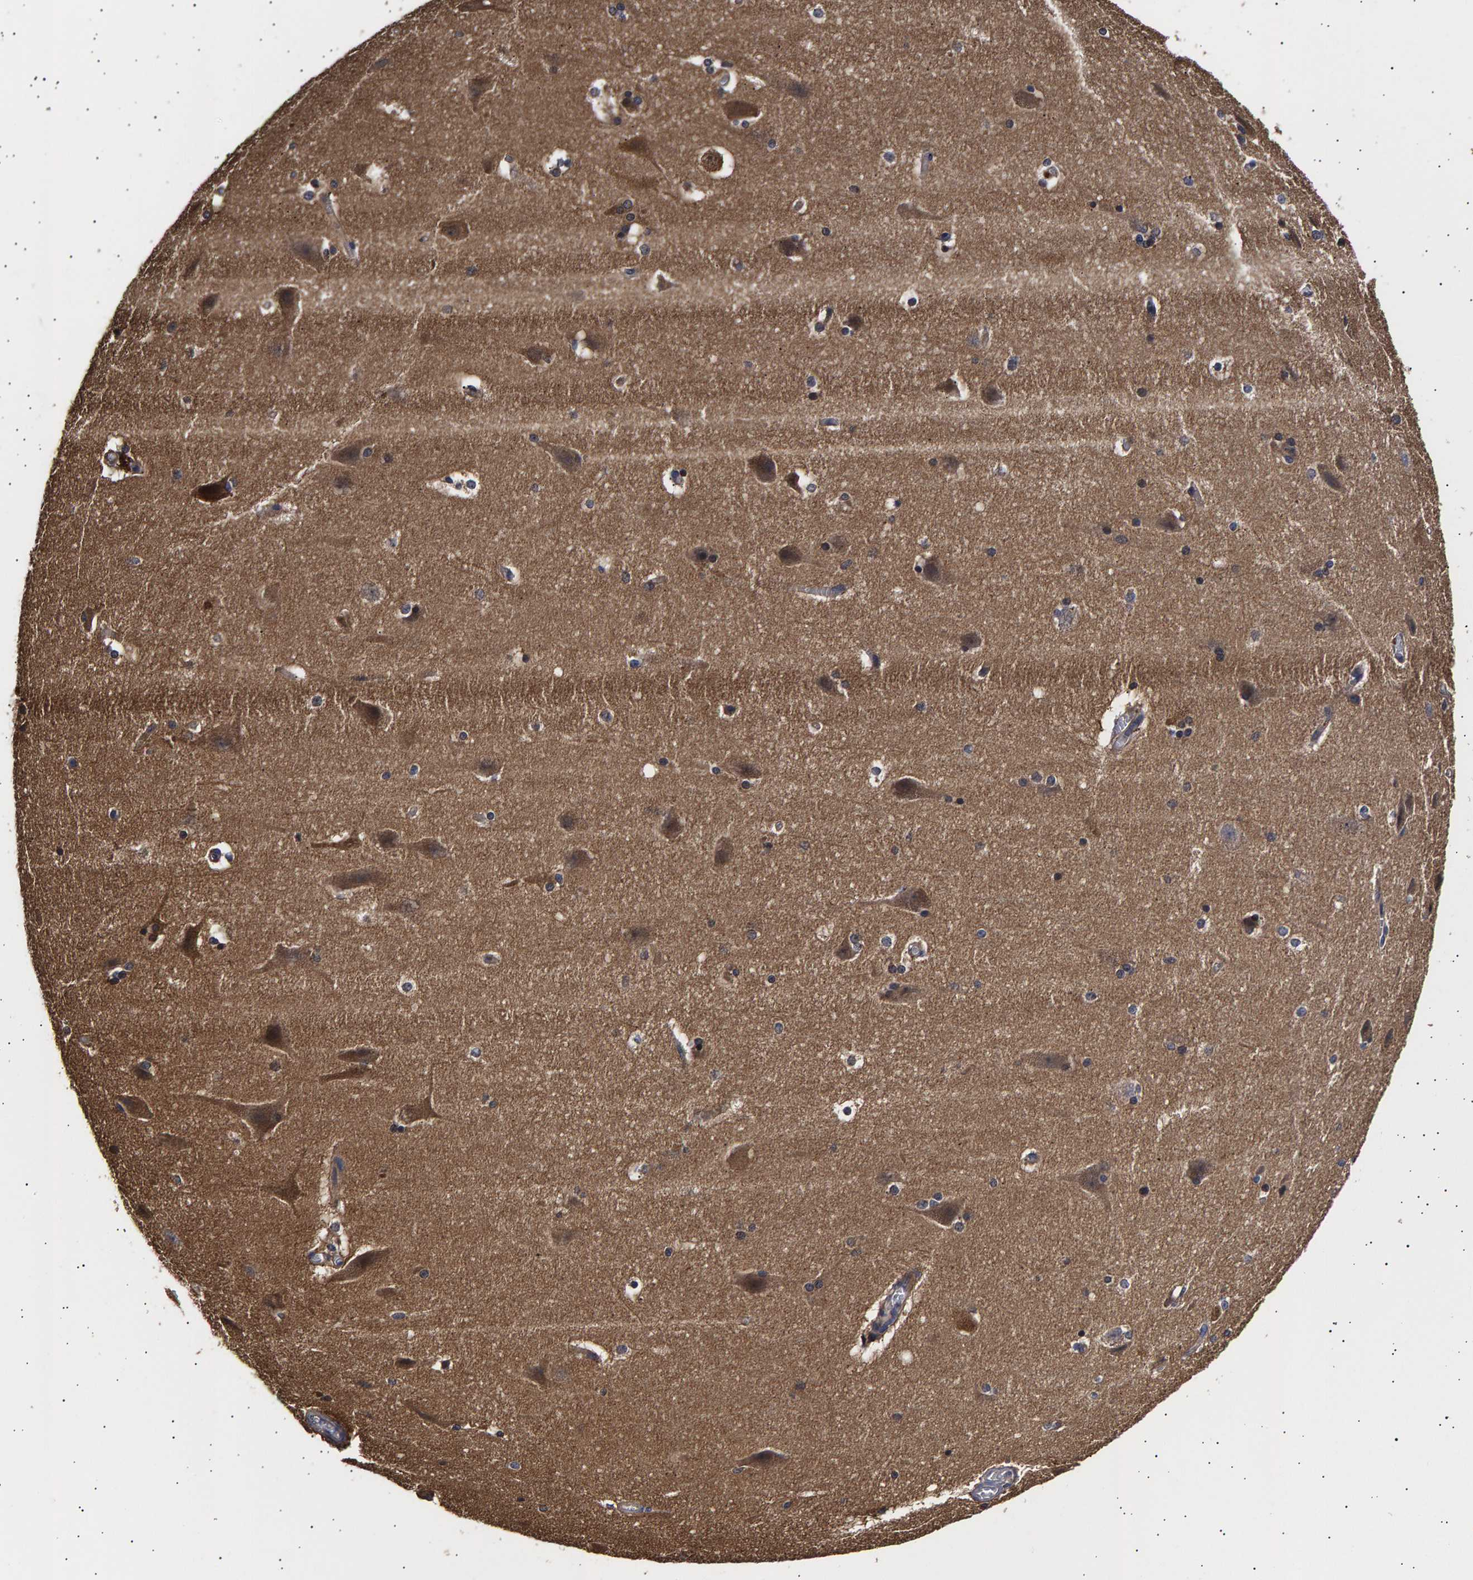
{"staining": {"intensity": "moderate", "quantity": ">75%", "location": "cytoplasmic/membranous"}, "tissue": "cerebral cortex", "cell_type": "Endothelial cells", "image_type": "normal", "snomed": [{"axis": "morphology", "description": "Normal tissue, NOS"}, {"axis": "topography", "description": "Cerebral cortex"}, {"axis": "topography", "description": "Hippocampus"}], "caption": "The photomicrograph displays staining of unremarkable cerebral cortex, revealing moderate cytoplasmic/membranous protein staining (brown color) within endothelial cells. The protein is shown in brown color, while the nuclei are stained blue.", "gene": "ANKRD40", "patient": {"sex": "female", "age": 19}}